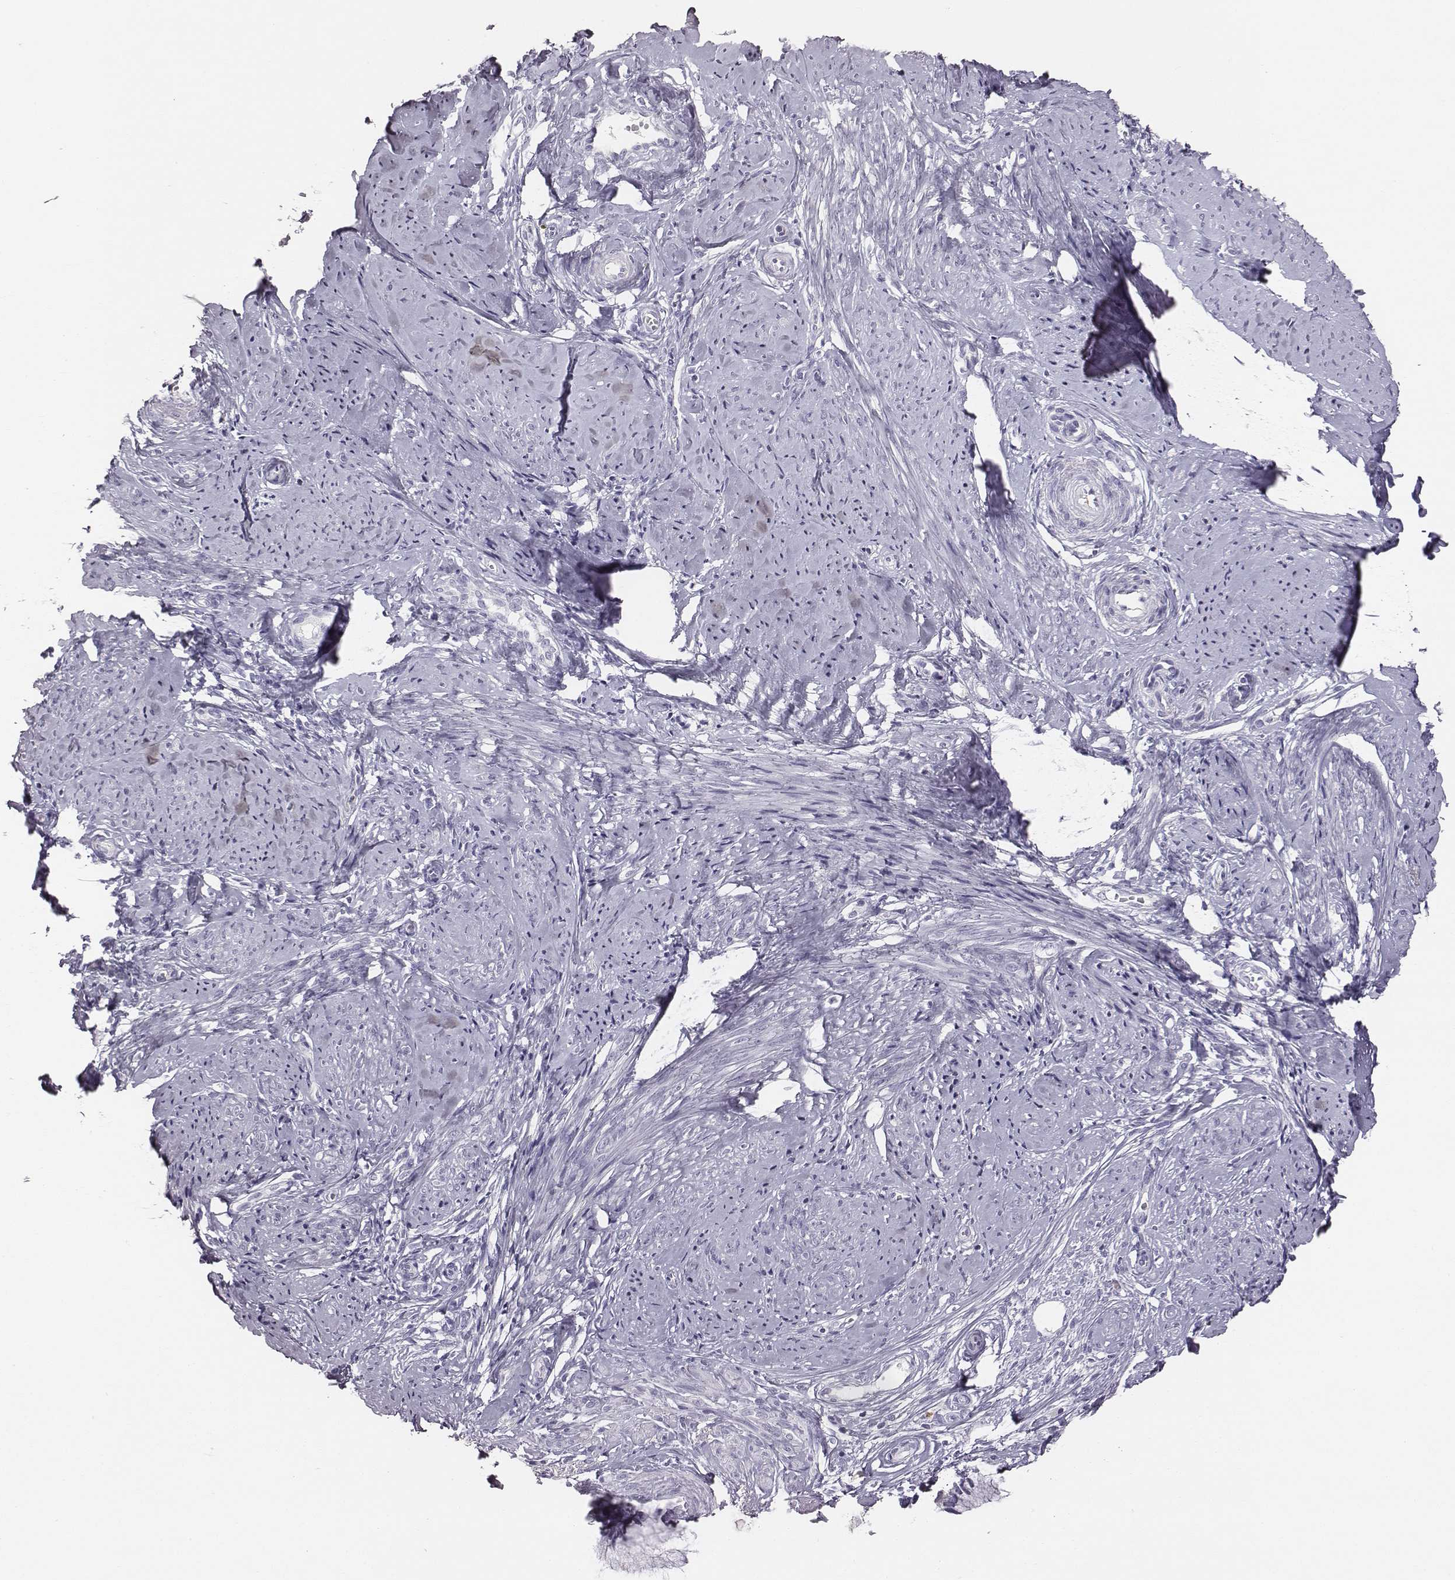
{"staining": {"intensity": "negative", "quantity": "none", "location": "none"}, "tissue": "smooth muscle", "cell_type": "Smooth muscle cells", "image_type": "normal", "snomed": [{"axis": "morphology", "description": "Normal tissue, NOS"}, {"axis": "topography", "description": "Smooth muscle"}], "caption": "IHC image of unremarkable smooth muscle: smooth muscle stained with DAB reveals no significant protein expression in smooth muscle cells. (DAB (3,3'-diaminobenzidine) IHC visualized using brightfield microscopy, high magnification).", "gene": "ENSG00000290147", "patient": {"sex": "female", "age": 48}}